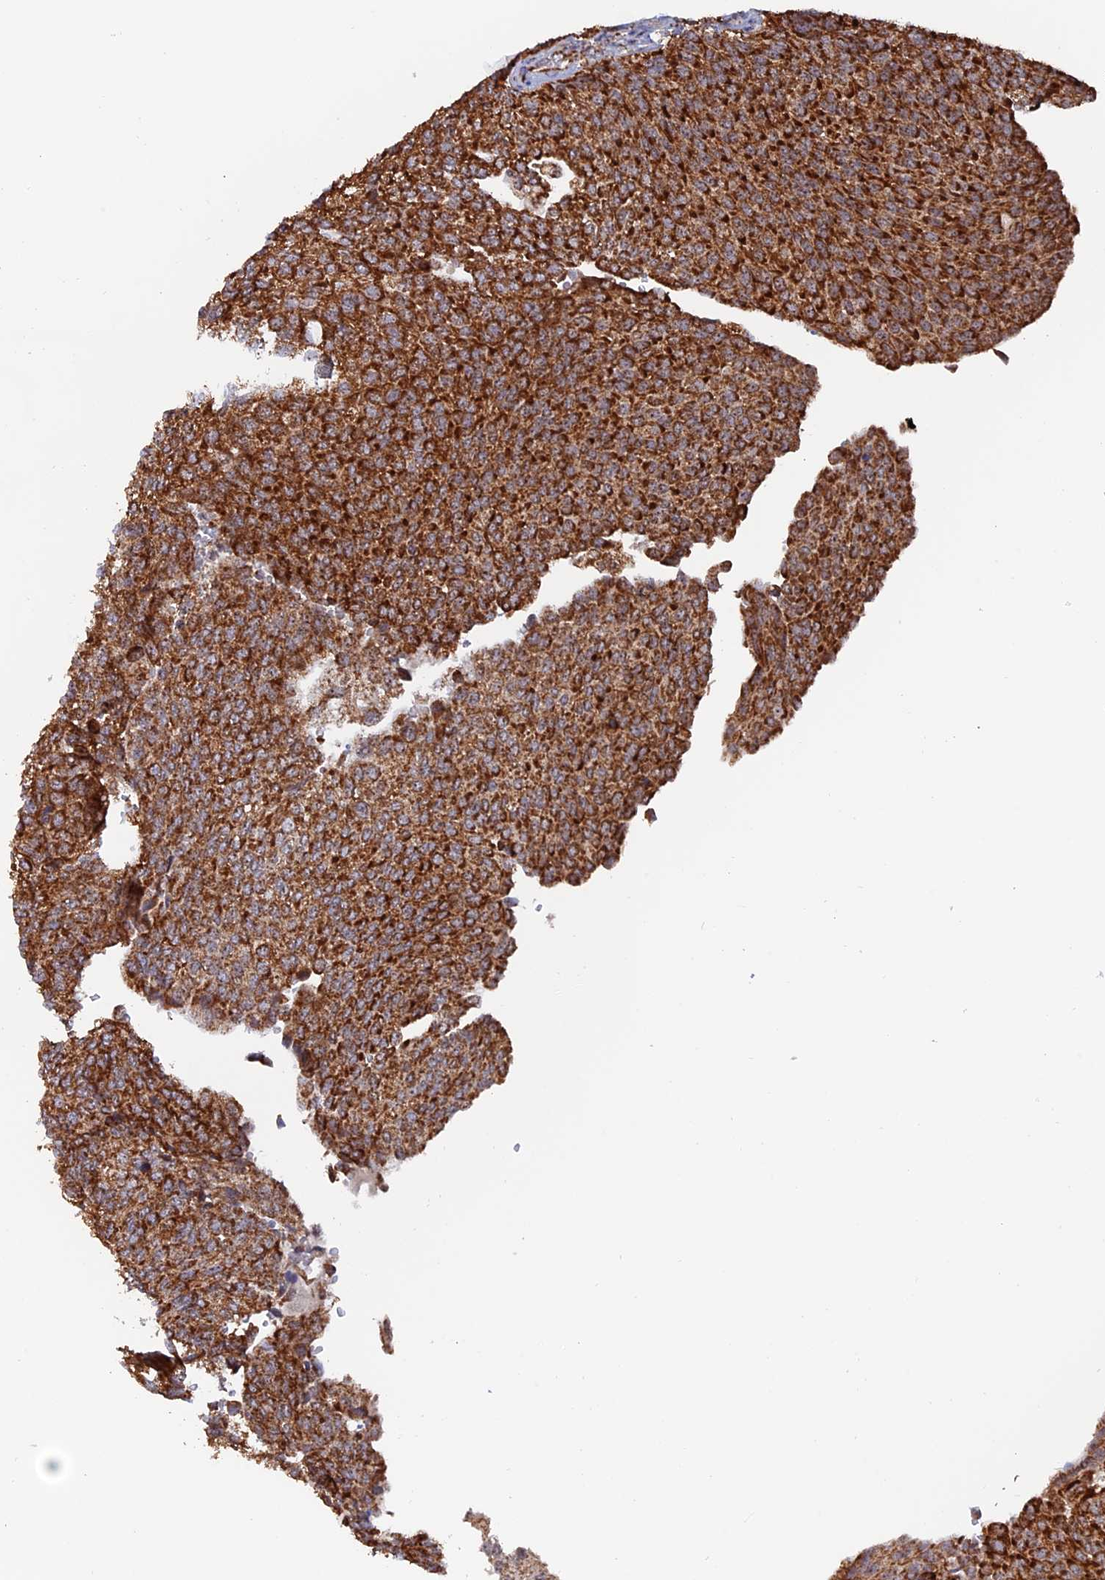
{"staining": {"intensity": "strong", "quantity": ">75%", "location": "cytoplasmic/membranous"}, "tissue": "urothelial cancer", "cell_type": "Tumor cells", "image_type": "cancer", "snomed": [{"axis": "morphology", "description": "Urothelial carcinoma, Low grade"}, {"axis": "topography", "description": "Urinary bladder"}], "caption": "A high amount of strong cytoplasmic/membranous expression is seen in about >75% of tumor cells in urothelial cancer tissue. Immunohistochemistry stains the protein in brown and the nuclei are stained blue.", "gene": "DTYMK", "patient": {"sex": "female", "age": 79}}